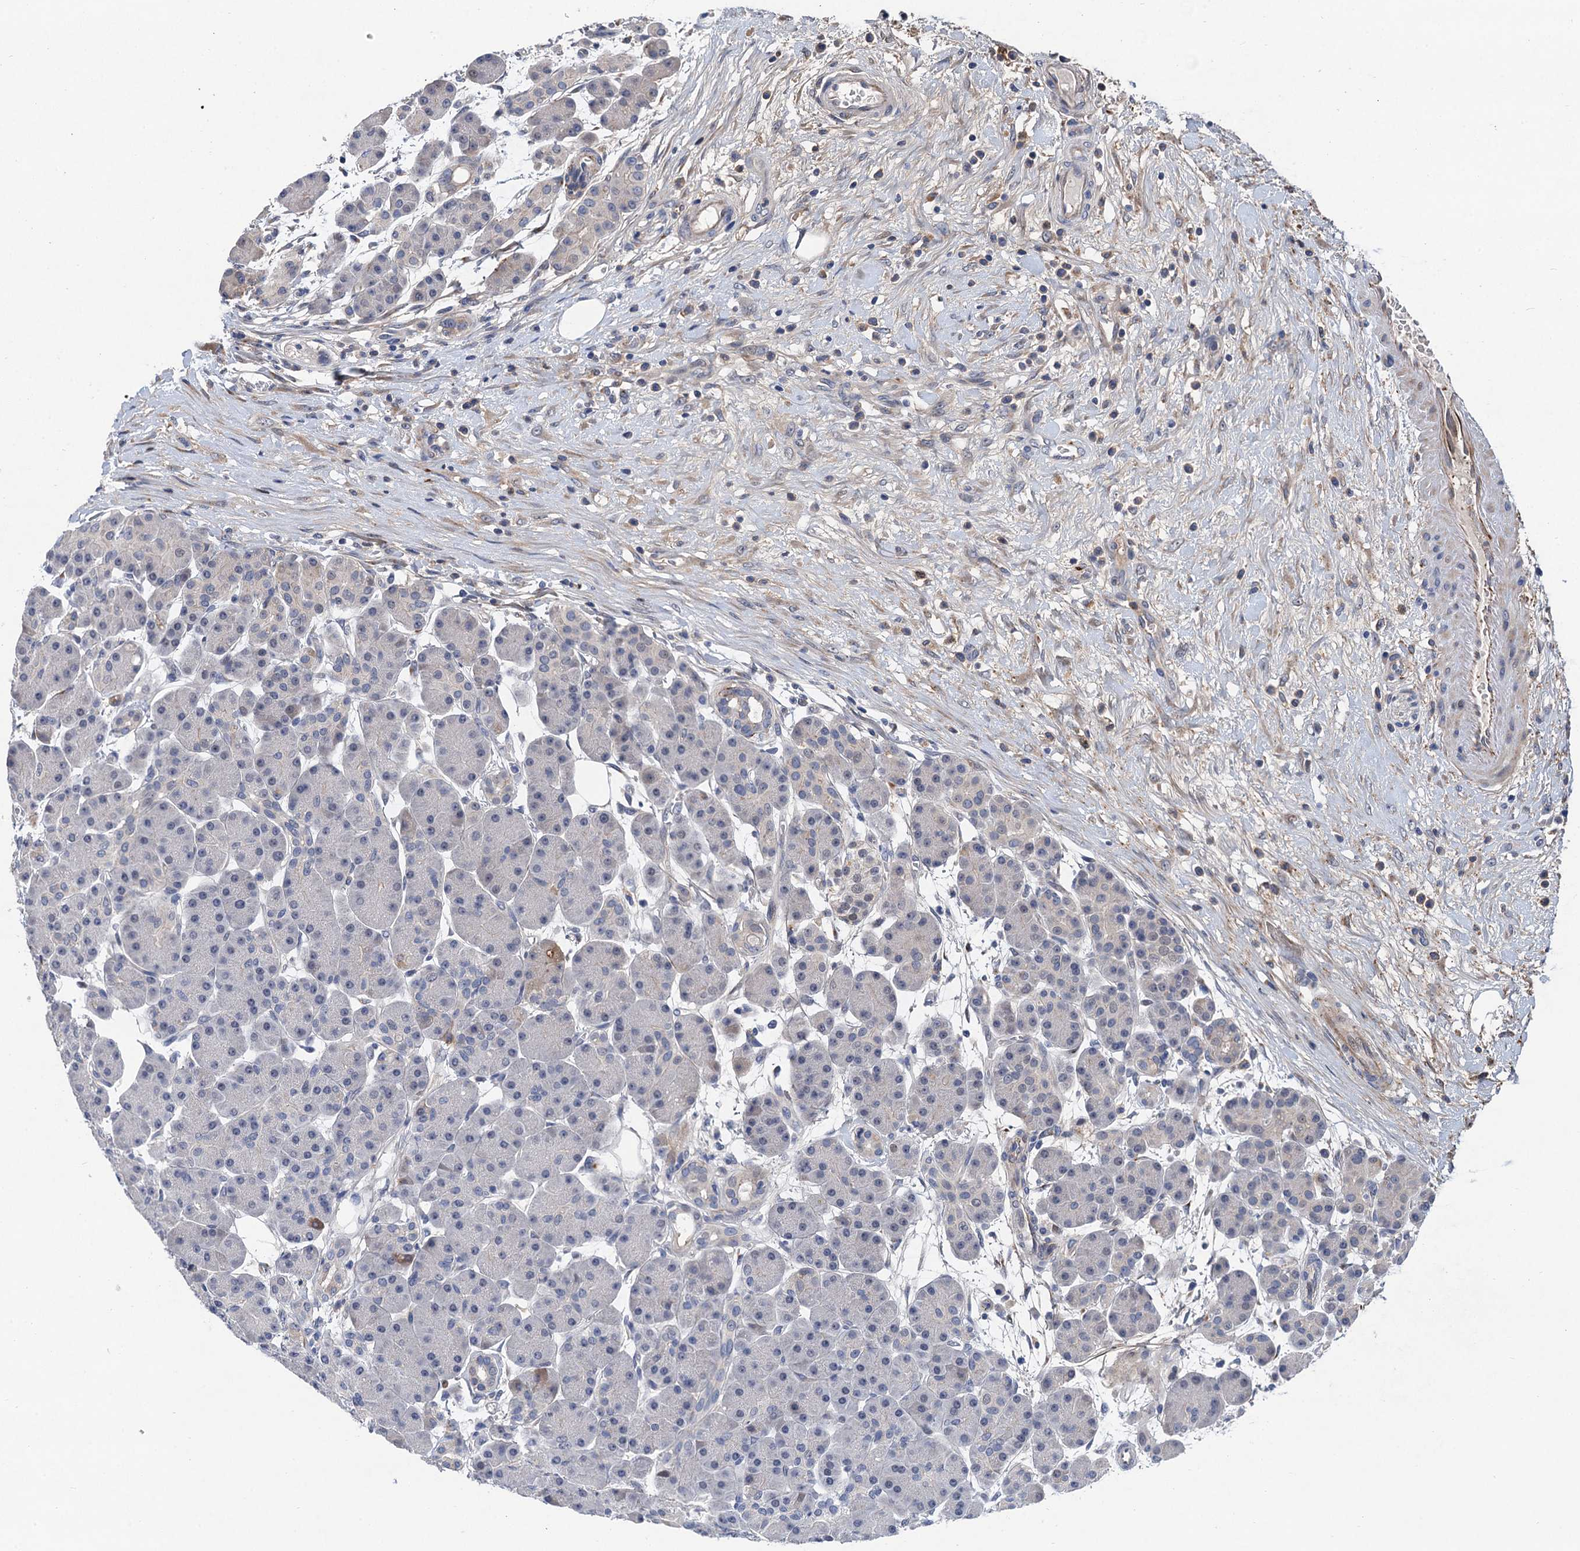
{"staining": {"intensity": "negative", "quantity": "none", "location": "none"}, "tissue": "pancreas", "cell_type": "Exocrine glandular cells", "image_type": "normal", "snomed": [{"axis": "morphology", "description": "Normal tissue, NOS"}, {"axis": "topography", "description": "Pancreas"}], "caption": "Immunohistochemistry (IHC) histopathology image of unremarkable pancreas: human pancreas stained with DAB (3,3'-diaminobenzidine) displays no significant protein expression in exocrine glandular cells. Brightfield microscopy of immunohistochemistry (IHC) stained with DAB (brown) and hematoxylin (blue), captured at high magnification.", "gene": "TRAF7", "patient": {"sex": "male", "age": 63}}